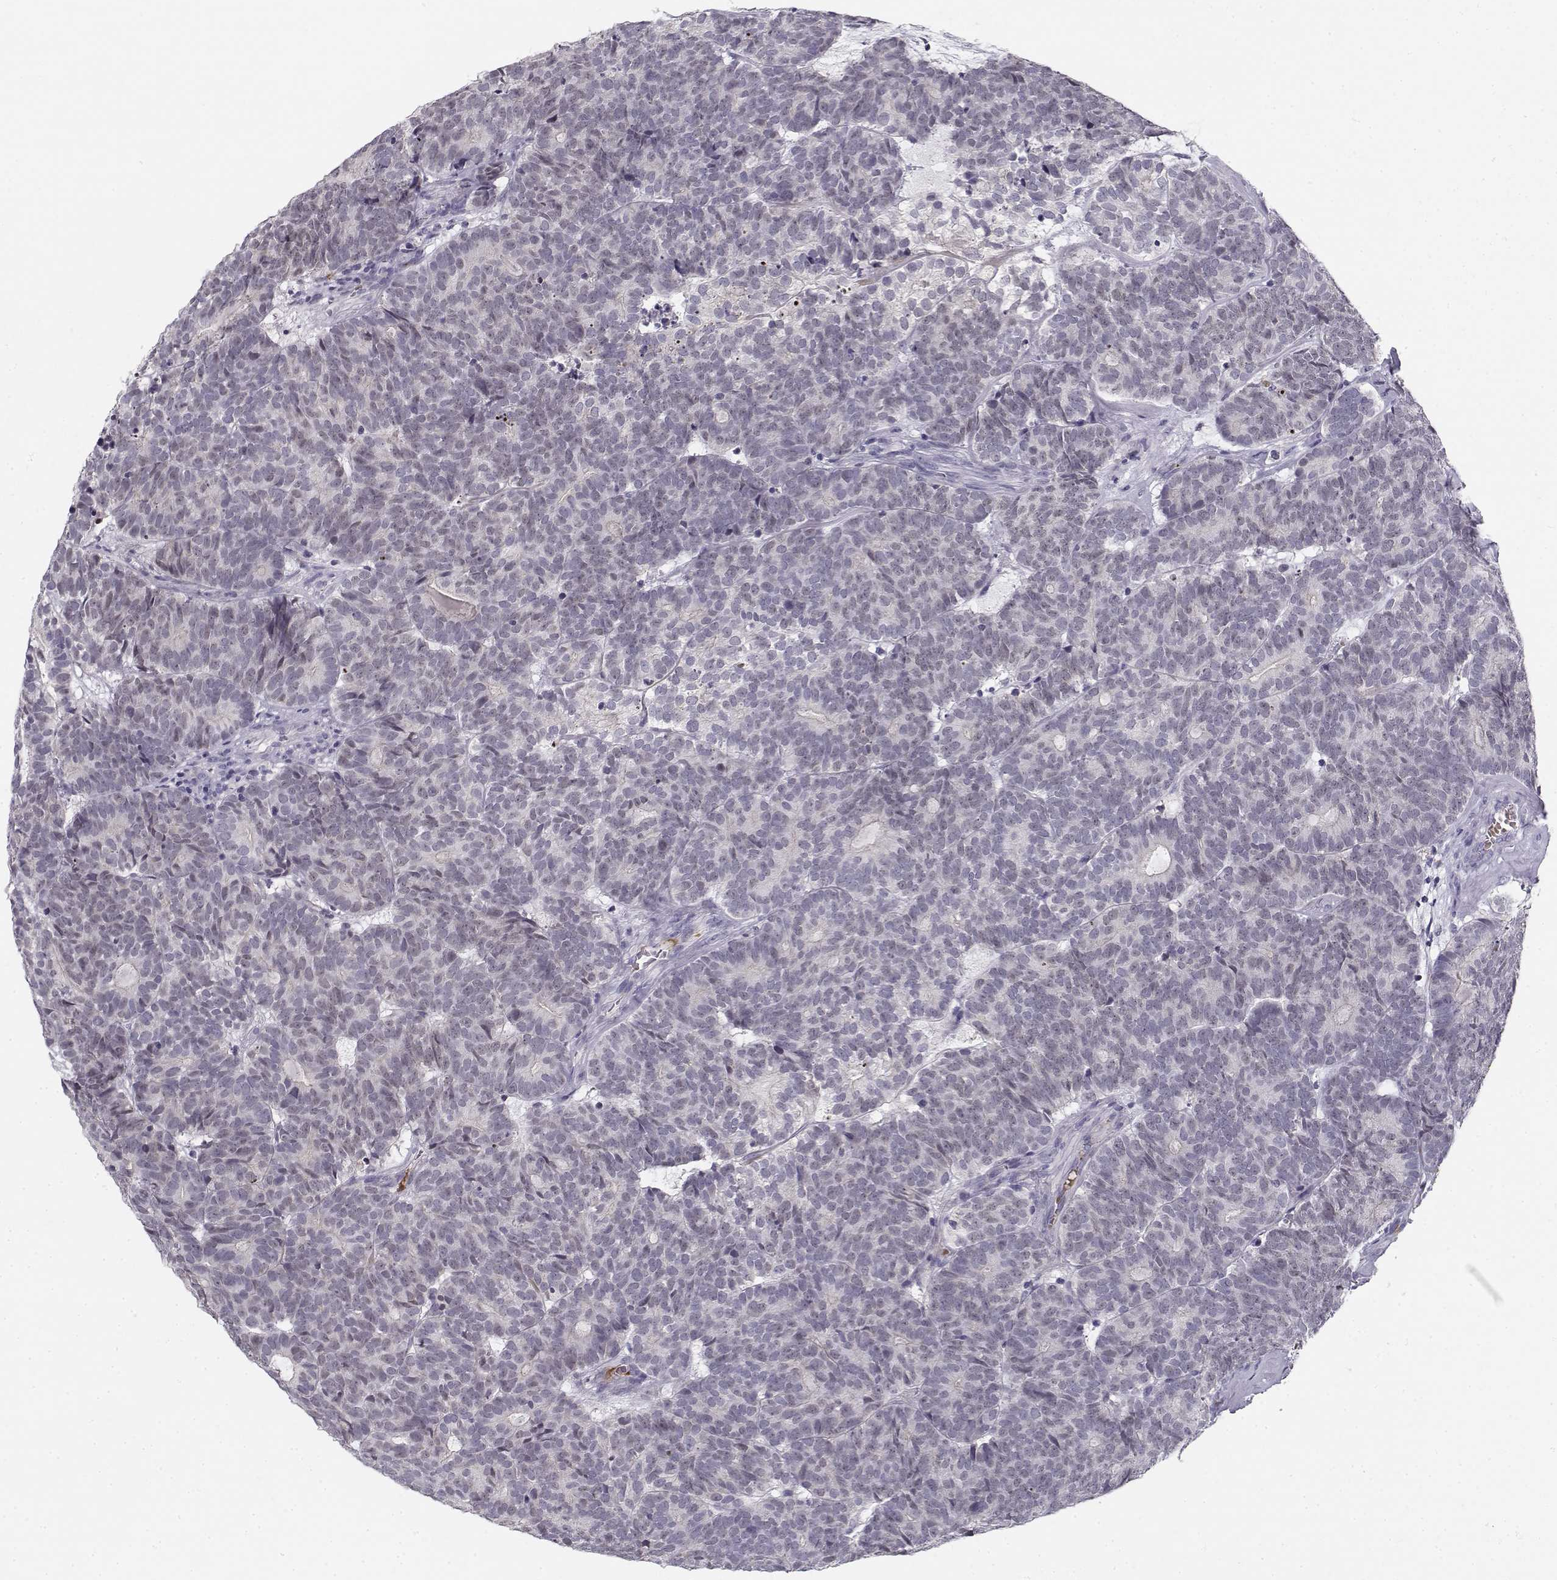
{"staining": {"intensity": "negative", "quantity": "none", "location": "none"}, "tissue": "head and neck cancer", "cell_type": "Tumor cells", "image_type": "cancer", "snomed": [{"axis": "morphology", "description": "Adenocarcinoma, NOS"}, {"axis": "topography", "description": "Head-Neck"}], "caption": "The micrograph reveals no significant positivity in tumor cells of head and neck cancer (adenocarcinoma).", "gene": "DDX25", "patient": {"sex": "female", "age": 81}}